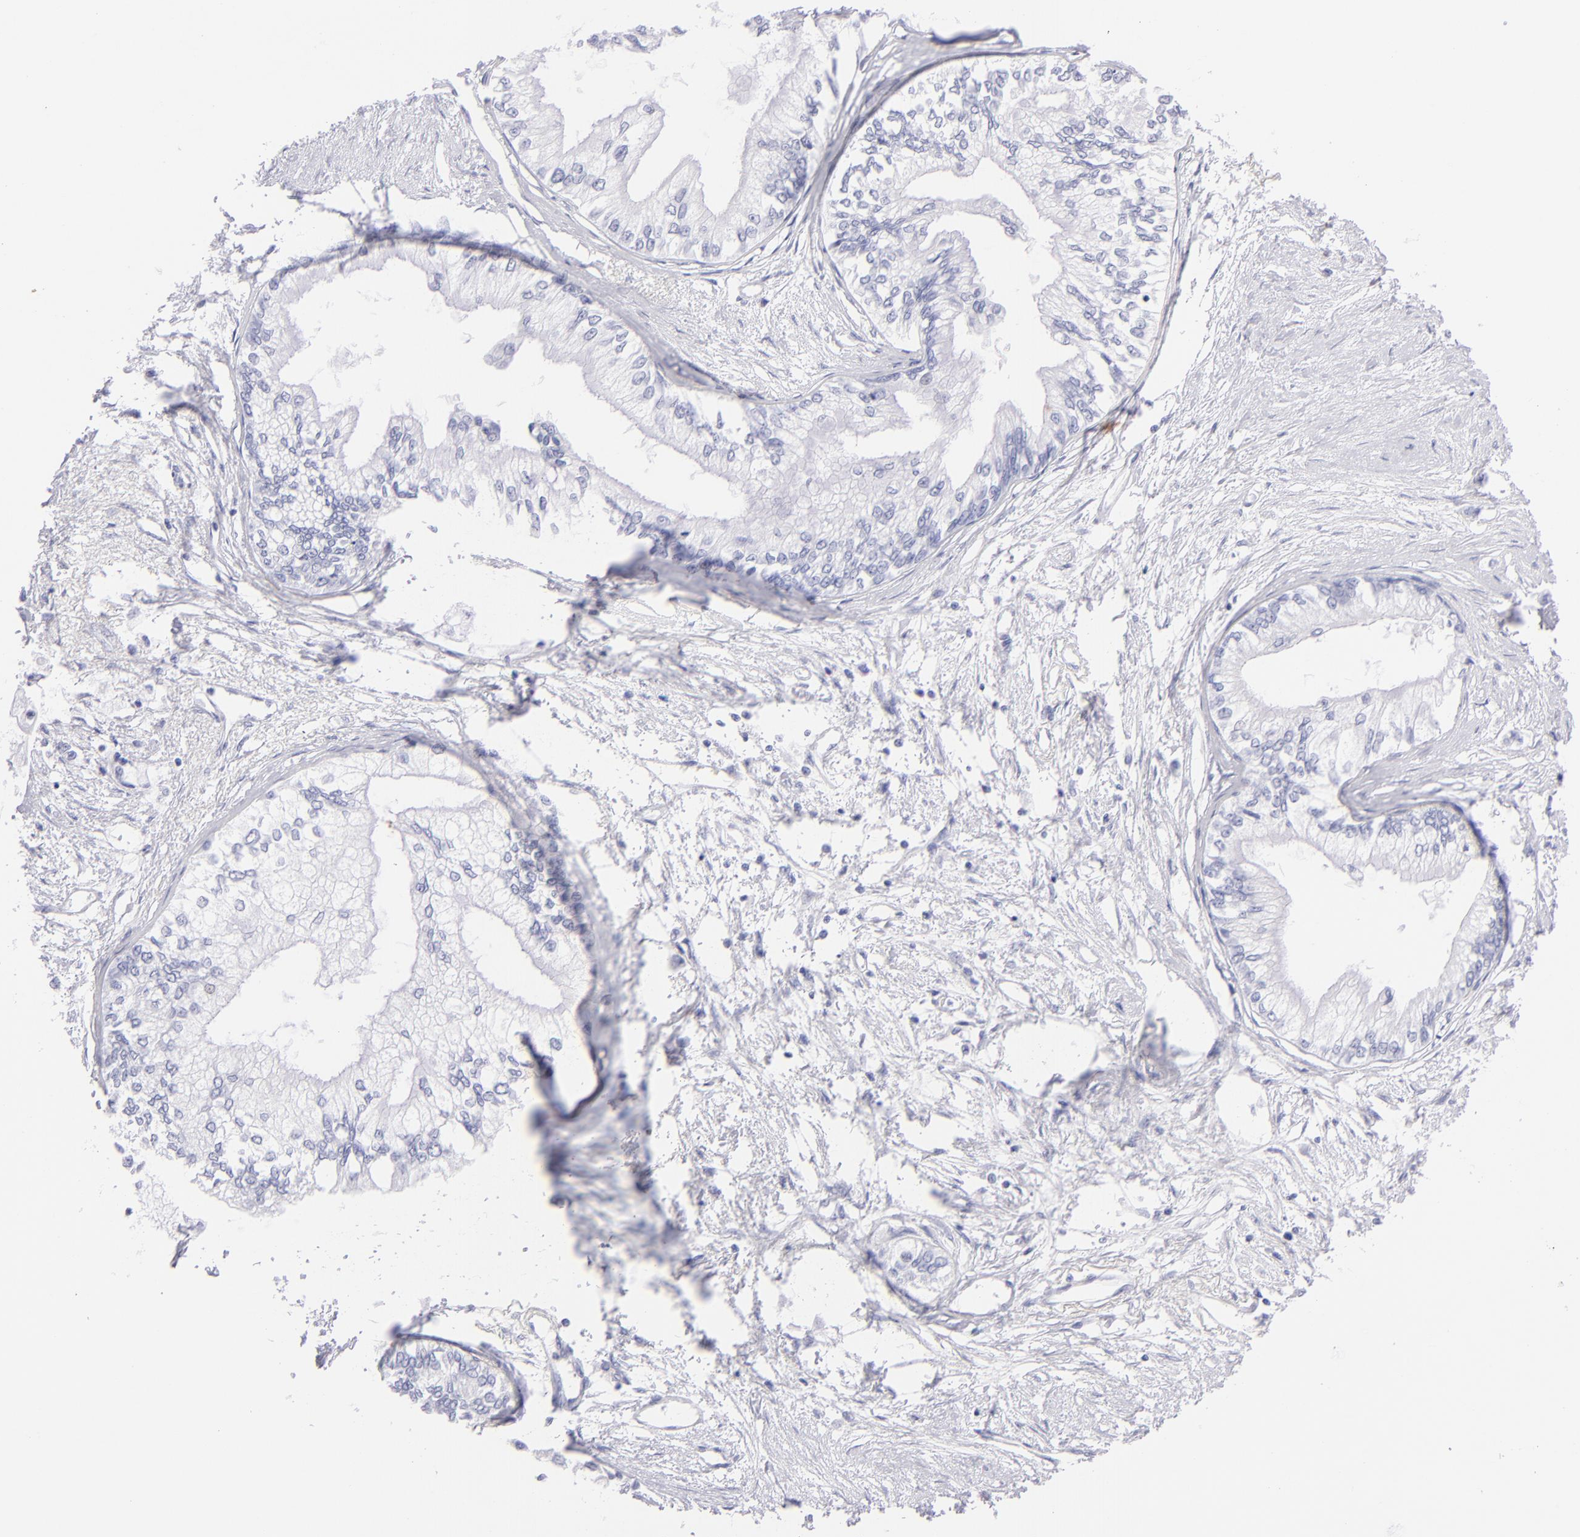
{"staining": {"intensity": "negative", "quantity": "none", "location": "none"}, "tissue": "pancreatic cancer", "cell_type": "Tumor cells", "image_type": "cancer", "snomed": [{"axis": "morphology", "description": "Adenocarcinoma, NOS"}, {"axis": "topography", "description": "Pancreas"}], "caption": "Adenocarcinoma (pancreatic) was stained to show a protein in brown. There is no significant expression in tumor cells.", "gene": "PRPH", "patient": {"sex": "male", "age": 79}}